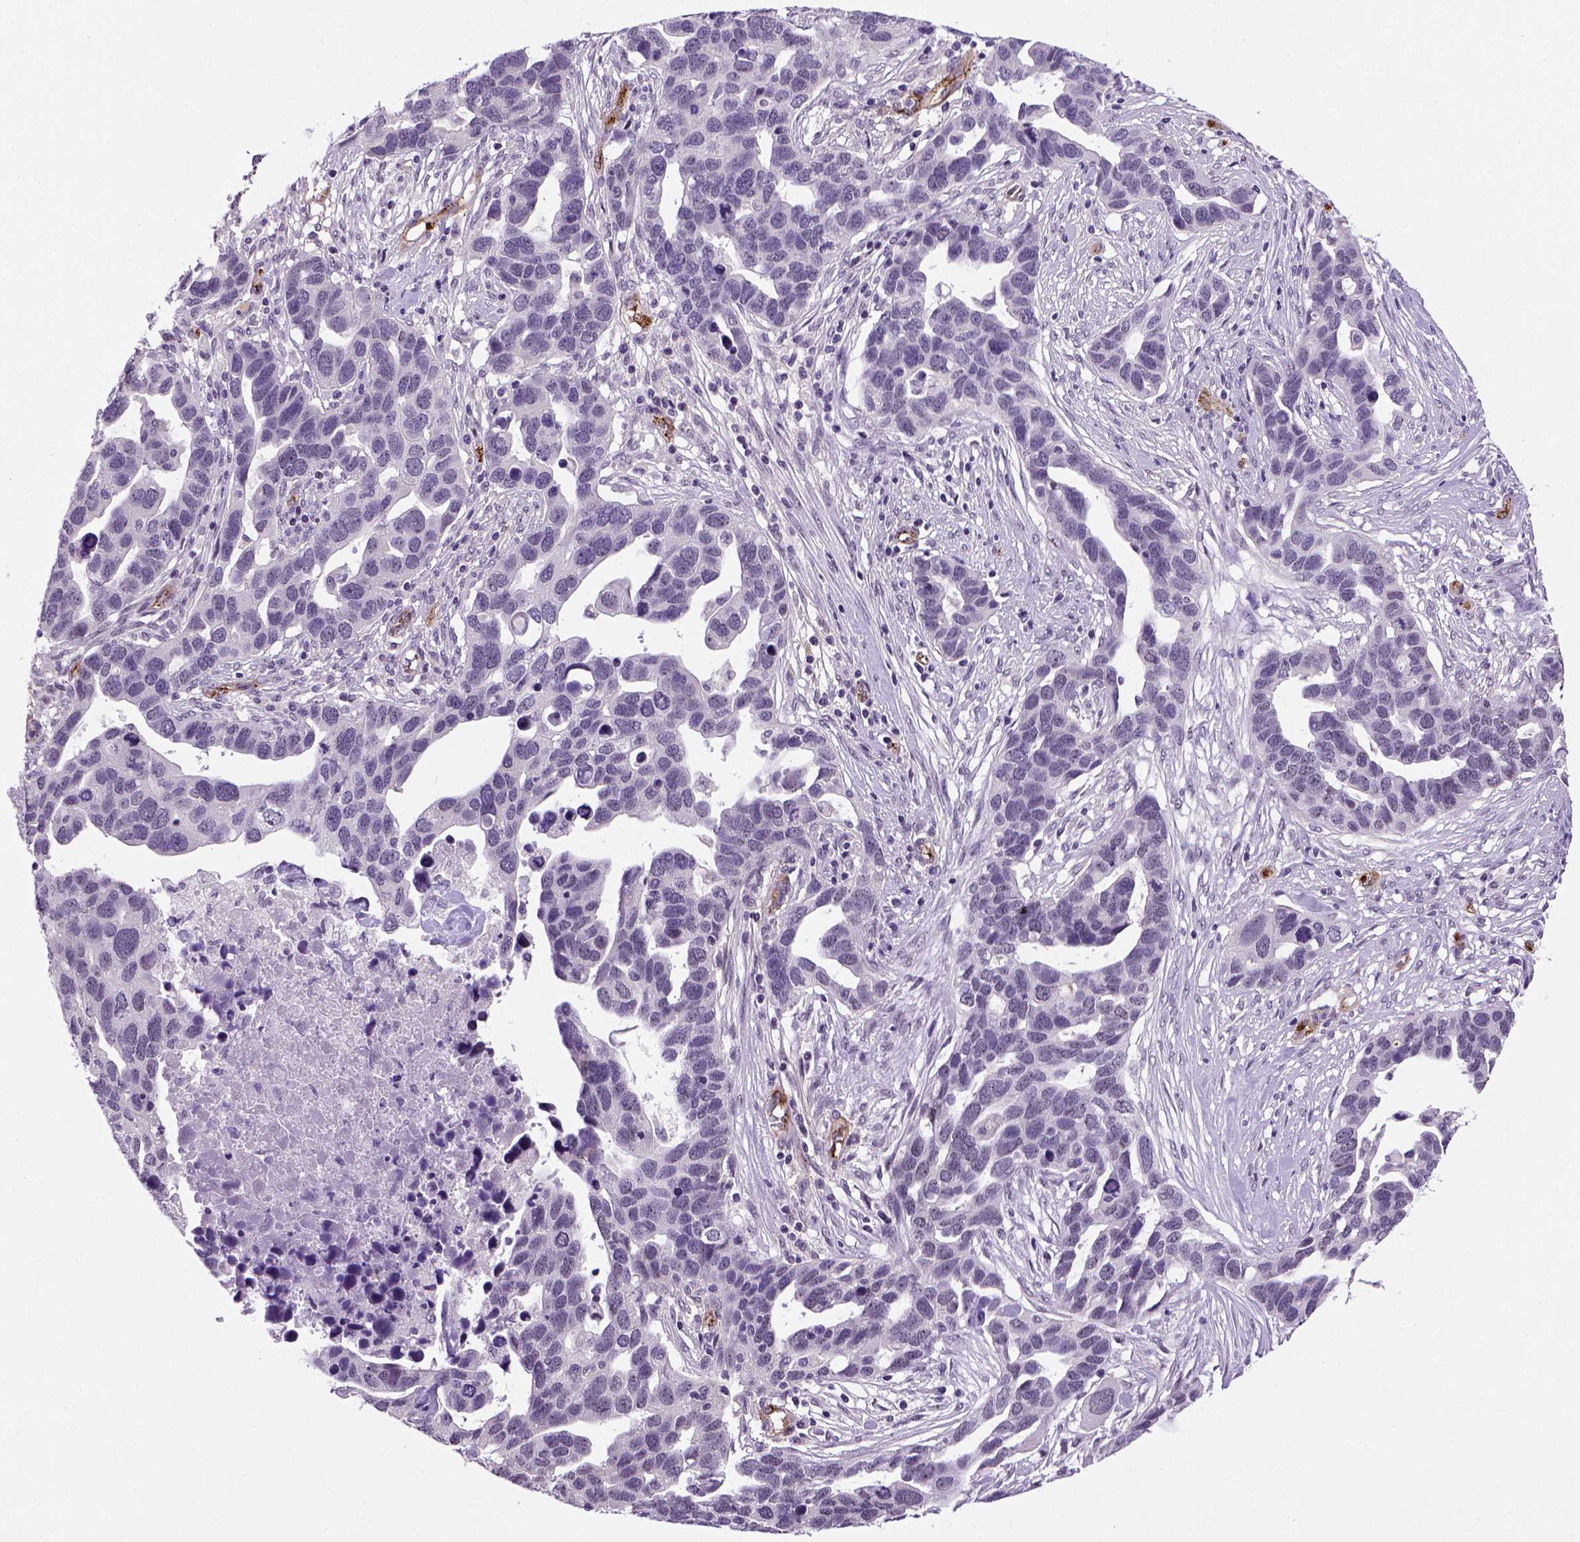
{"staining": {"intensity": "negative", "quantity": "none", "location": "none"}, "tissue": "ovarian cancer", "cell_type": "Tumor cells", "image_type": "cancer", "snomed": [{"axis": "morphology", "description": "Cystadenocarcinoma, serous, NOS"}, {"axis": "topography", "description": "Ovary"}], "caption": "DAB (3,3'-diaminobenzidine) immunohistochemical staining of ovarian serous cystadenocarcinoma demonstrates no significant positivity in tumor cells.", "gene": "VWF", "patient": {"sex": "female", "age": 54}}